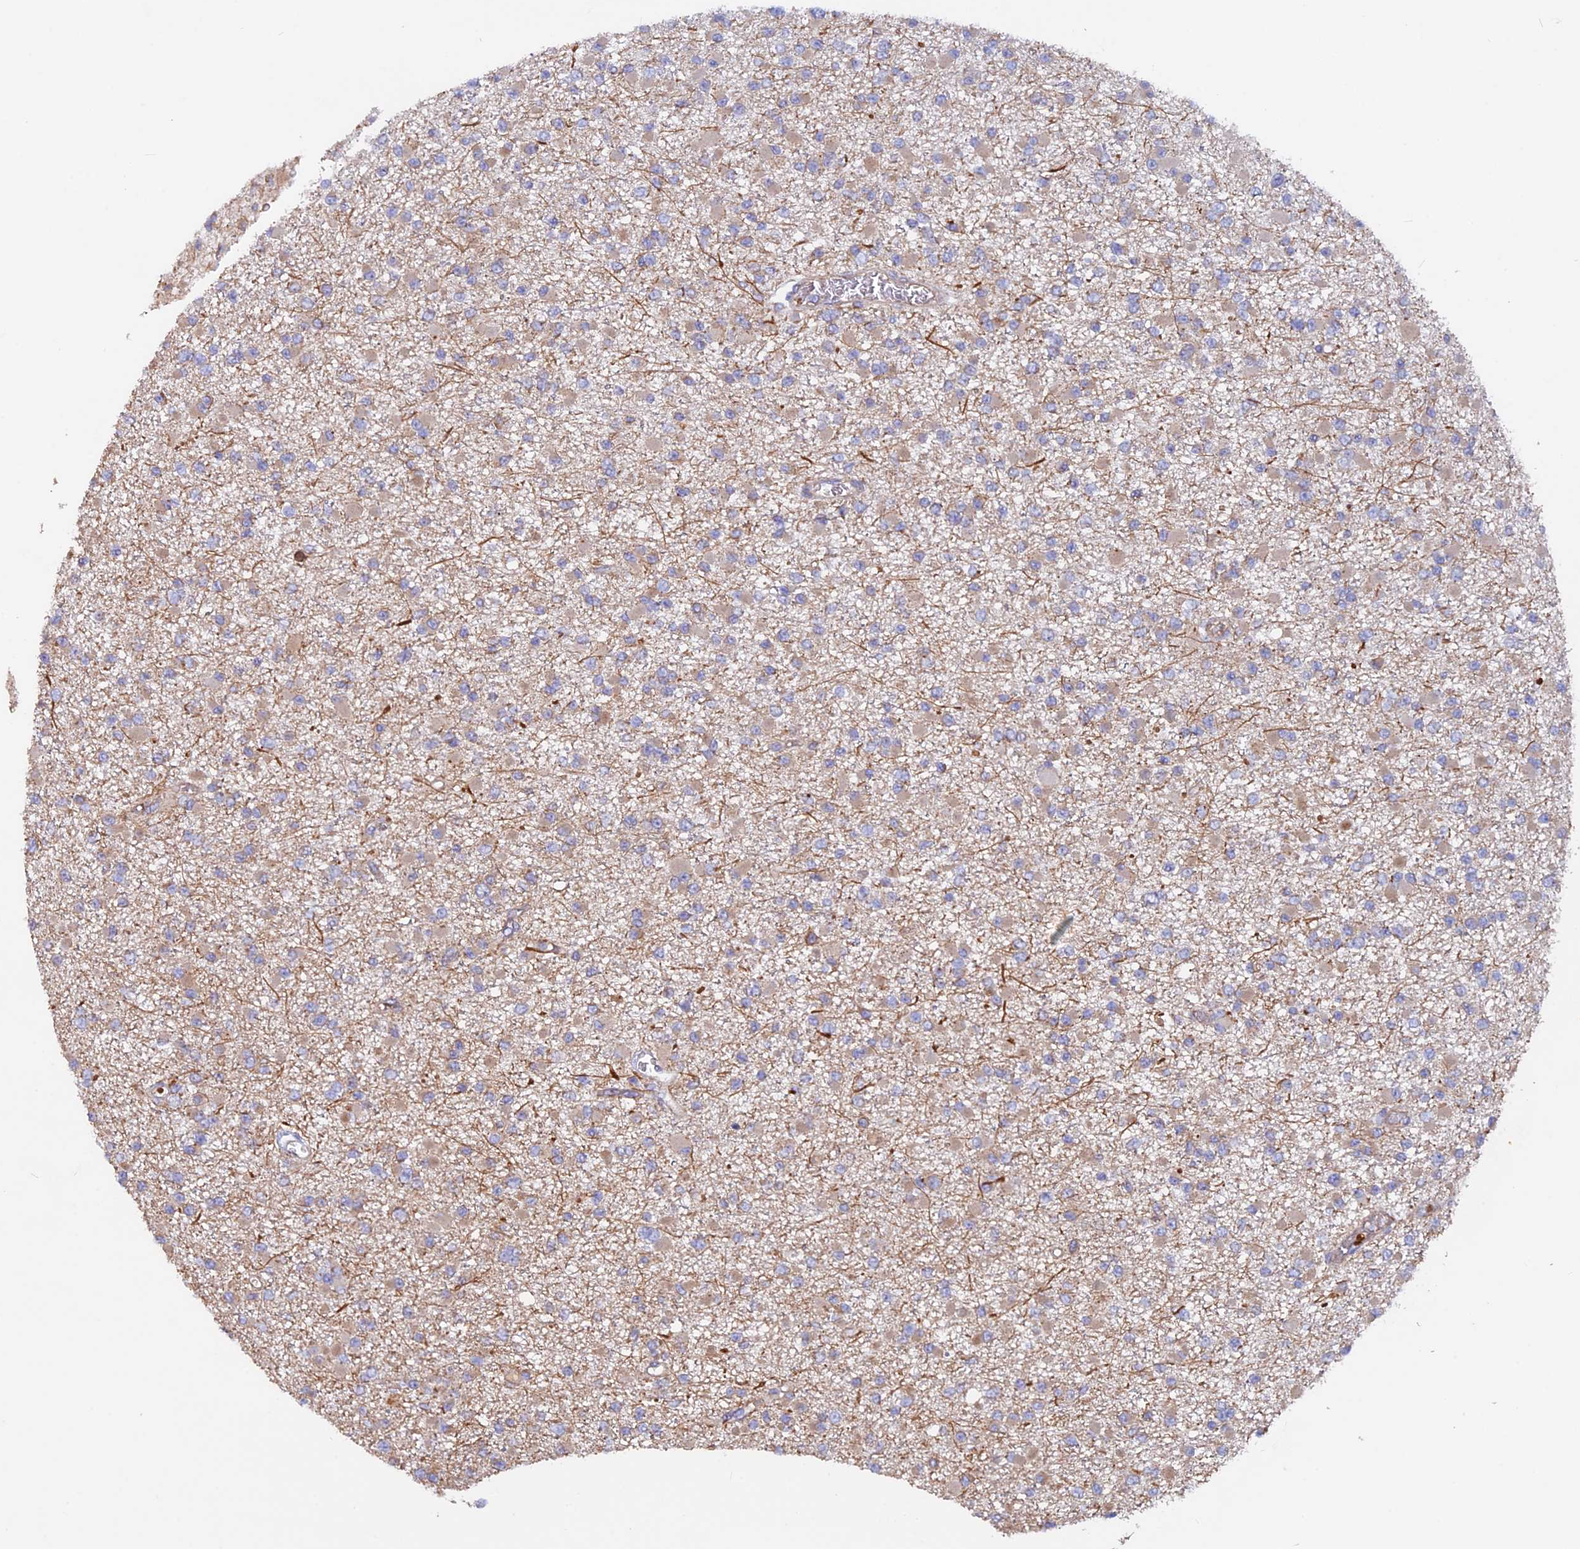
{"staining": {"intensity": "weak", "quantity": "25%-75%", "location": "cytoplasmic/membranous"}, "tissue": "glioma", "cell_type": "Tumor cells", "image_type": "cancer", "snomed": [{"axis": "morphology", "description": "Glioma, malignant, Low grade"}, {"axis": "topography", "description": "Brain"}], "caption": "Approximately 25%-75% of tumor cells in human low-grade glioma (malignant) exhibit weak cytoplasmic/membranous protein staining as visualized by brown immunohistochemical staining.", "gene": "DUS3L", "patient": {"sex": "female", "age": 22}}